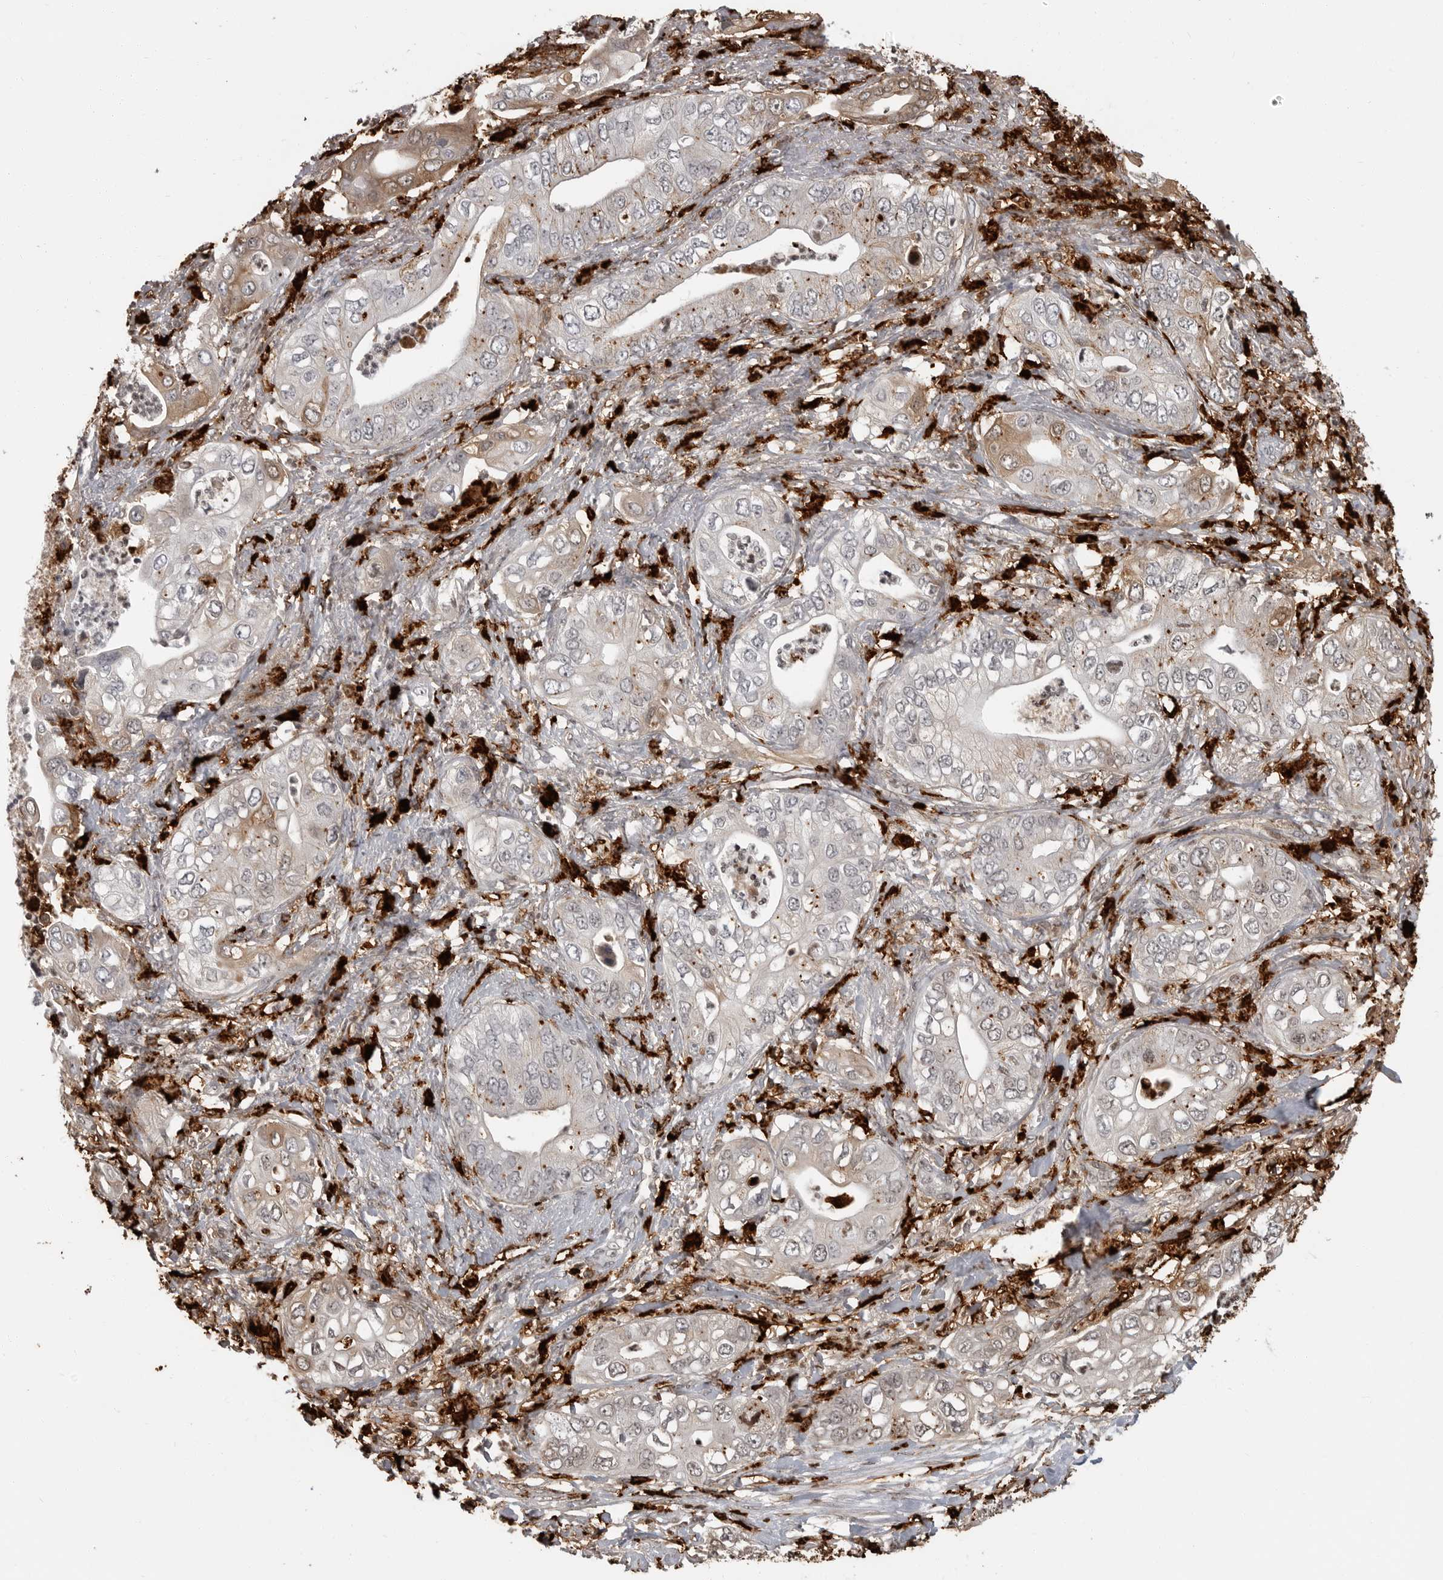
{"staining": {"intensity": "moderate", "quantity": "<25%", "location": "cytoplasmic/membranous"}, "tissue": "pancreatic cancer", "cell_type": "Tumor cells", "image_type": "cancer", "snomed": [{"axis": "morphology", "description": "Adenocarcinoma, NOS"}, {"axis": "topography", "description": "Pancreas"}], "caption": "An immunohistochemistry (IHC) photomicrograph of tumor tissue is shown. Protein staining in brown shows moderate cytoplasmic/membranous positivity in adenocarcinoma (pancreatic) within tumor cells.", "gene": "IFI30", "patient": {"sex": "female", "age": 78}}